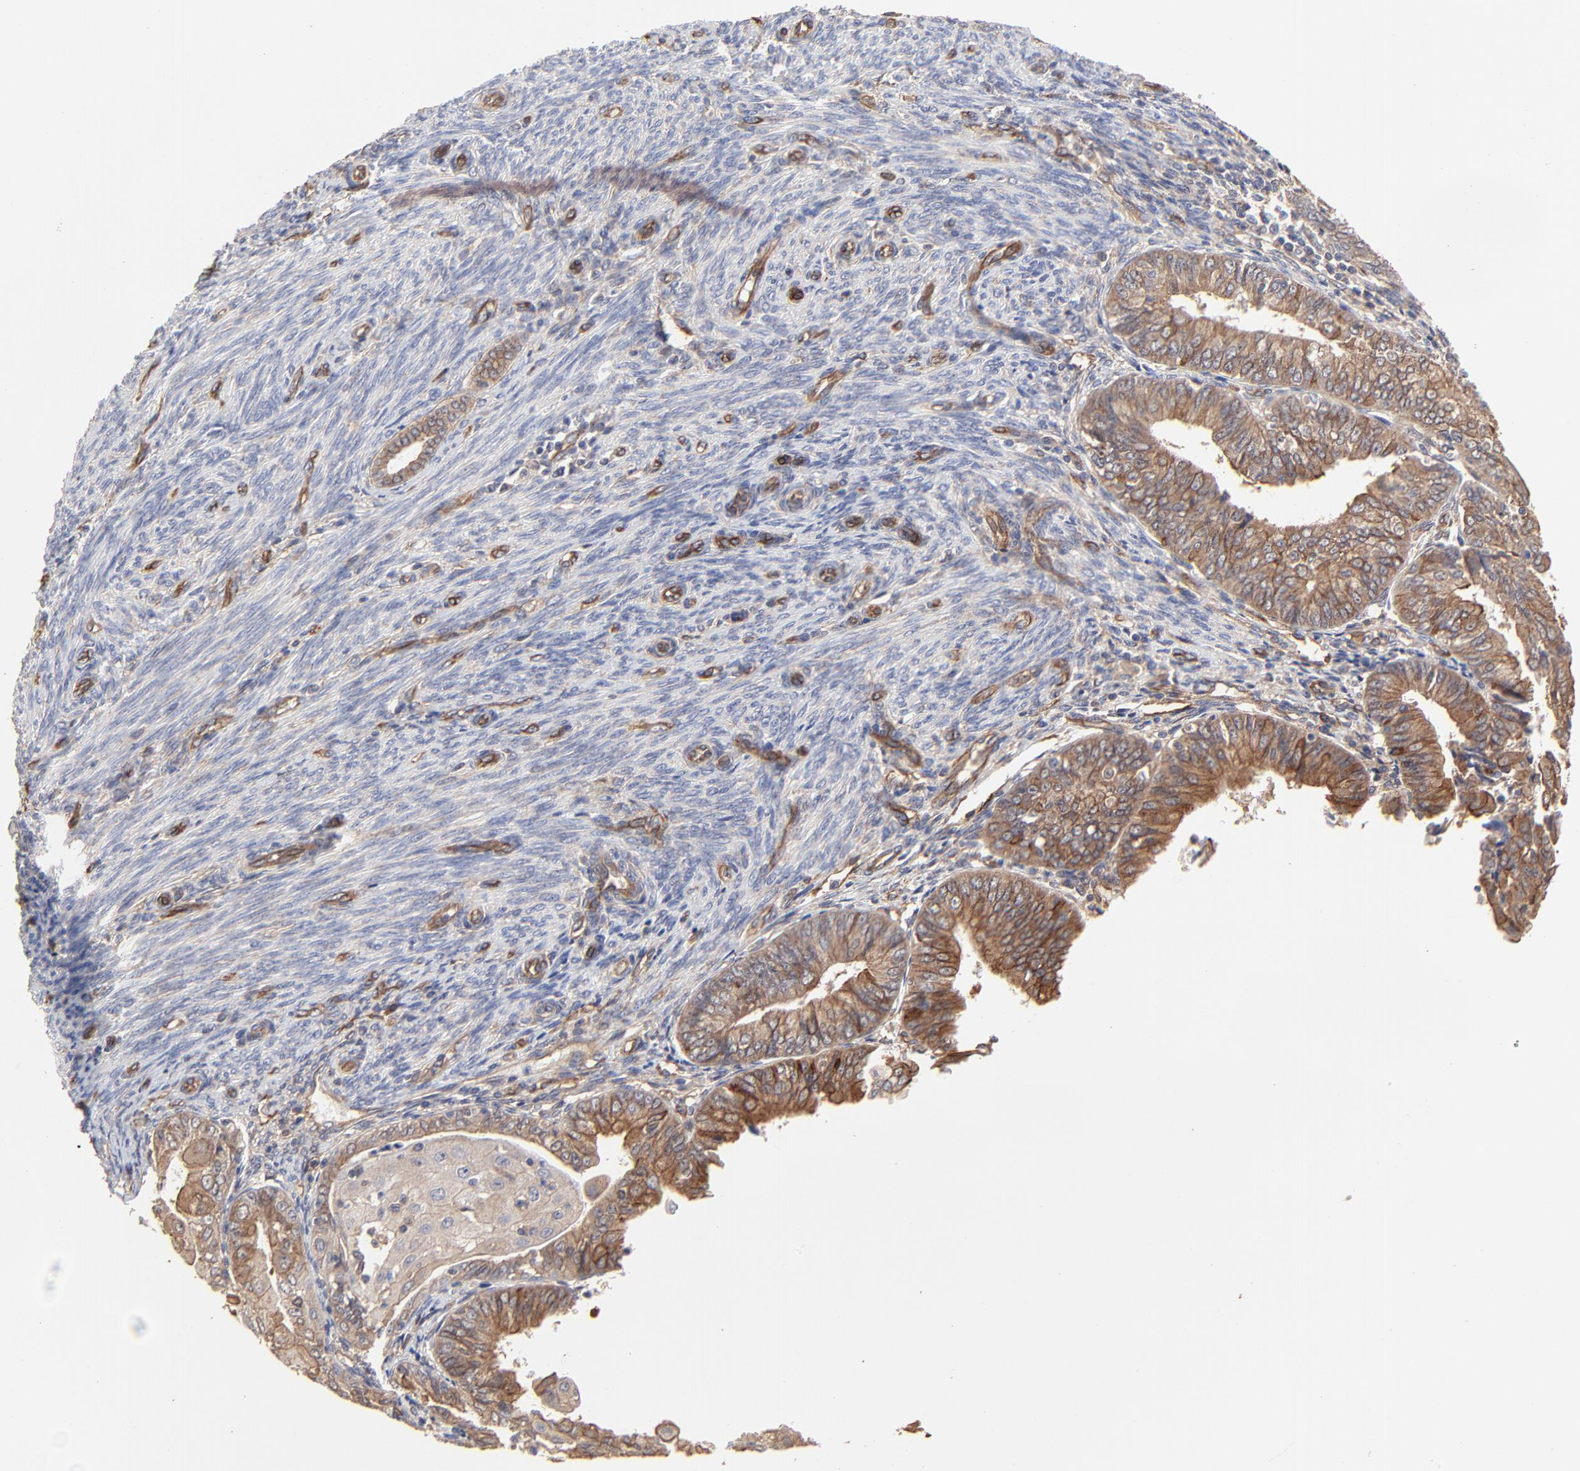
{"staining": {"intensity": "moderate", "quantity": ">75%", "location": "cytoplasmic/membranous"}, "tissue": "endometrial cancer", "cell_type": "Tumor cells", "image_type": "cancer", "snomed": [{"axis": "morphology", "description": "Adenocarcinoma, NOS"}, {"axis": "topography", "description": "Endometrium"}], "caption": "About >75% of tumor cells in human adenocarcinoma (endometrial) exhibit moderate cytoplasmic/membranous protein staining as visualized by brown immunohistochemical staining.", "gene": "ARMT1", "patient": {"sex": "female", "age": 79}}